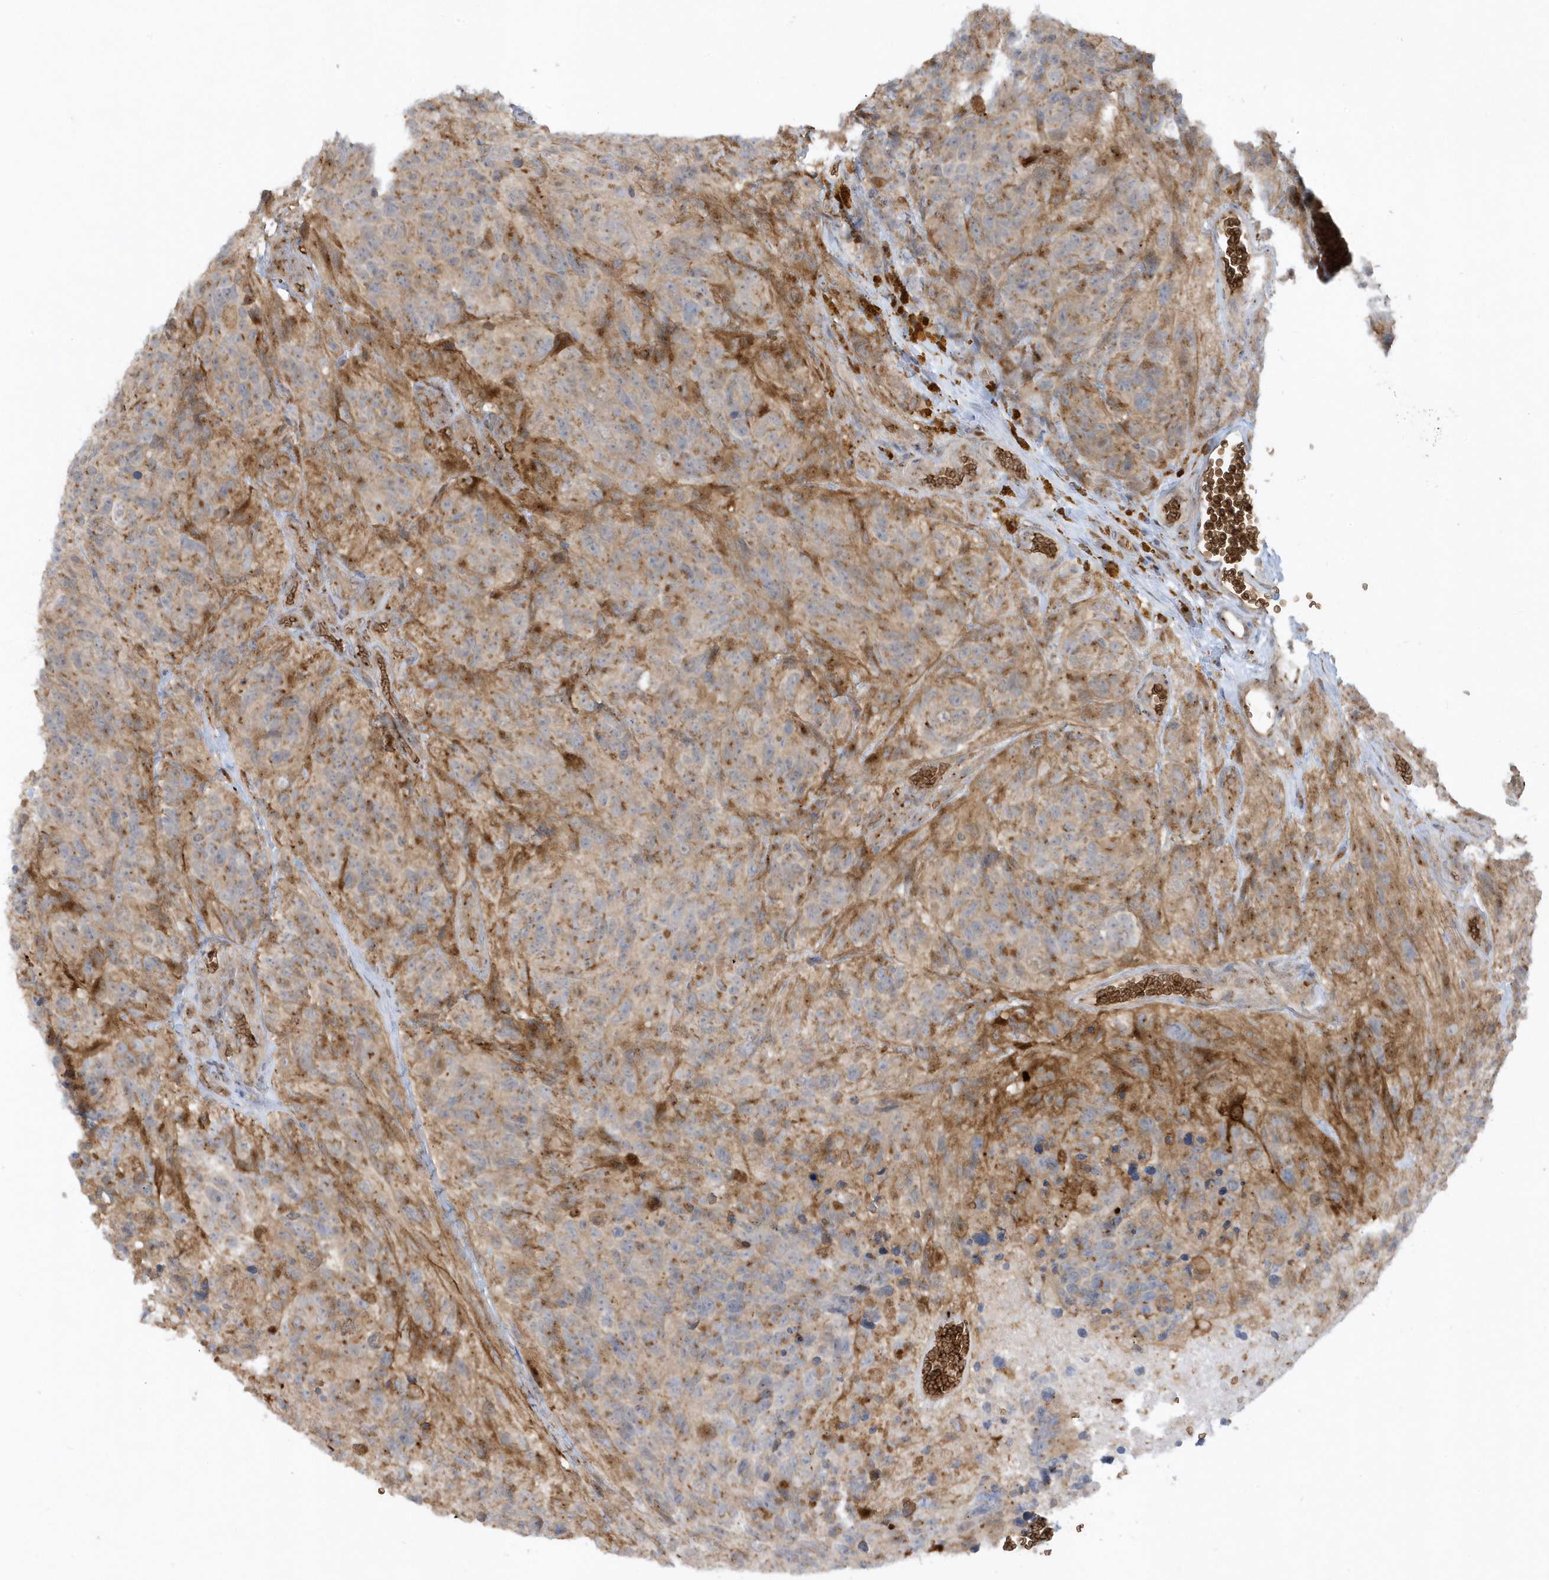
{"staining": {"intensity": "moderate", "quantity": "<25%", "location": "cytoplasmic/membranous"}, "tissue": "glioma", "cell_type": "Tumor cells", "image_type": "cancer", "snomed": [{"axis": "morphology", "description": "Glioma, malignant, High grade"}, {"axis": "topography", "description": "Brain"}], "caption": "This is a photomicrograph of immunohistochemistry (IHC) staining of glioma, which shows moderate positivity in the cytoplasmic/membranous of tumor cells.", "gene": "RPP40", "patient": {"sex": "male", "age": 69}}